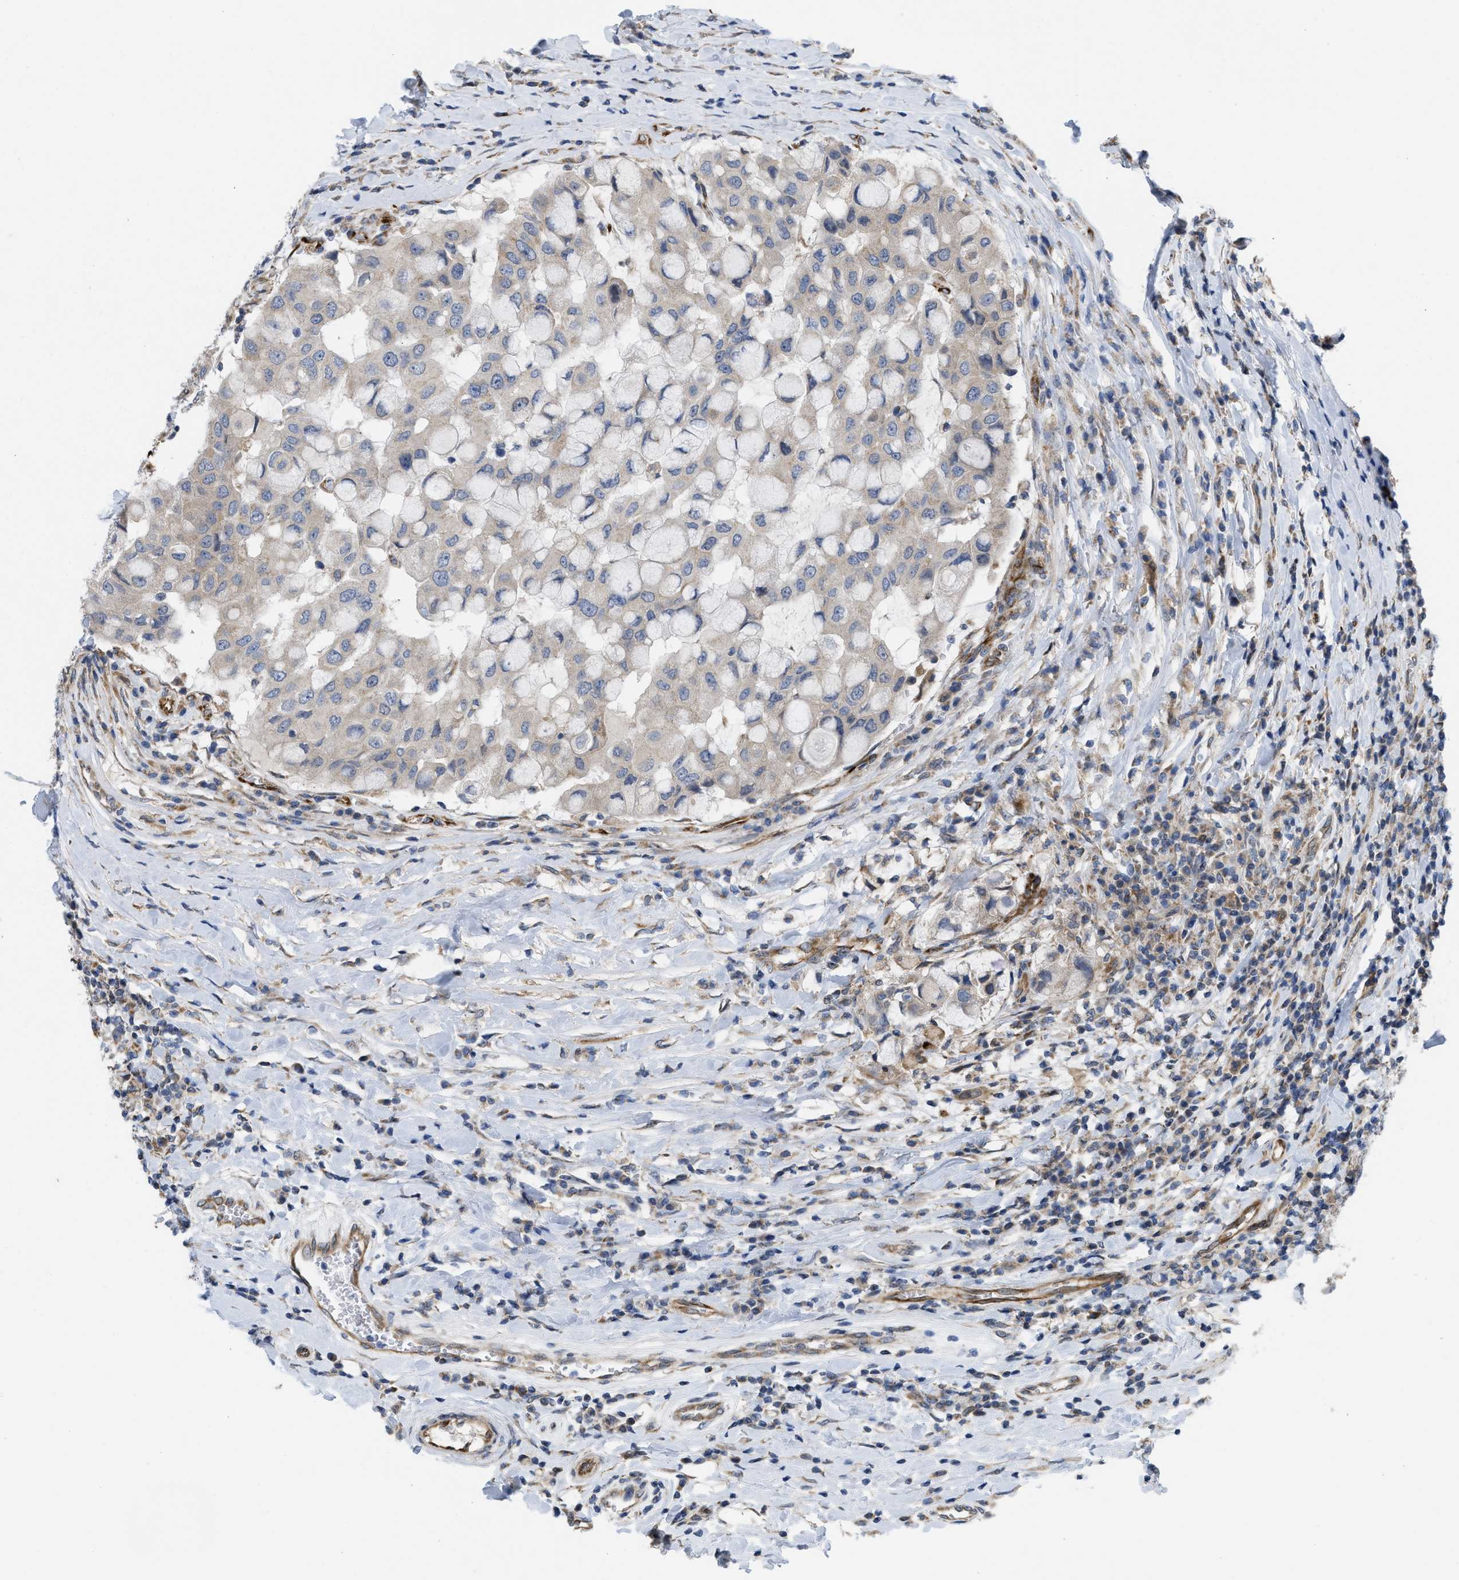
{"staining": {"intensity": "weak", "quantity": ">75%", "location": "cytoplasmic/membranous"}, "tissue": "breast cancer", "cell_type": "Tumor cells", "image_type": "cancer", "snomed": [{"axis": "morphology", "description": "Duct carcinoma"}, {"axis": "topography", "description": "Breast"}], "caption": "Human breast cancer (infiltrating ductal carcinoma) stained for a protein (brown) shows weak cytoplasmic/membranous positive expression in about >75% of tumor cells.", "gene": "EOGT", "patient": {"sex": "female", "age": 27}}